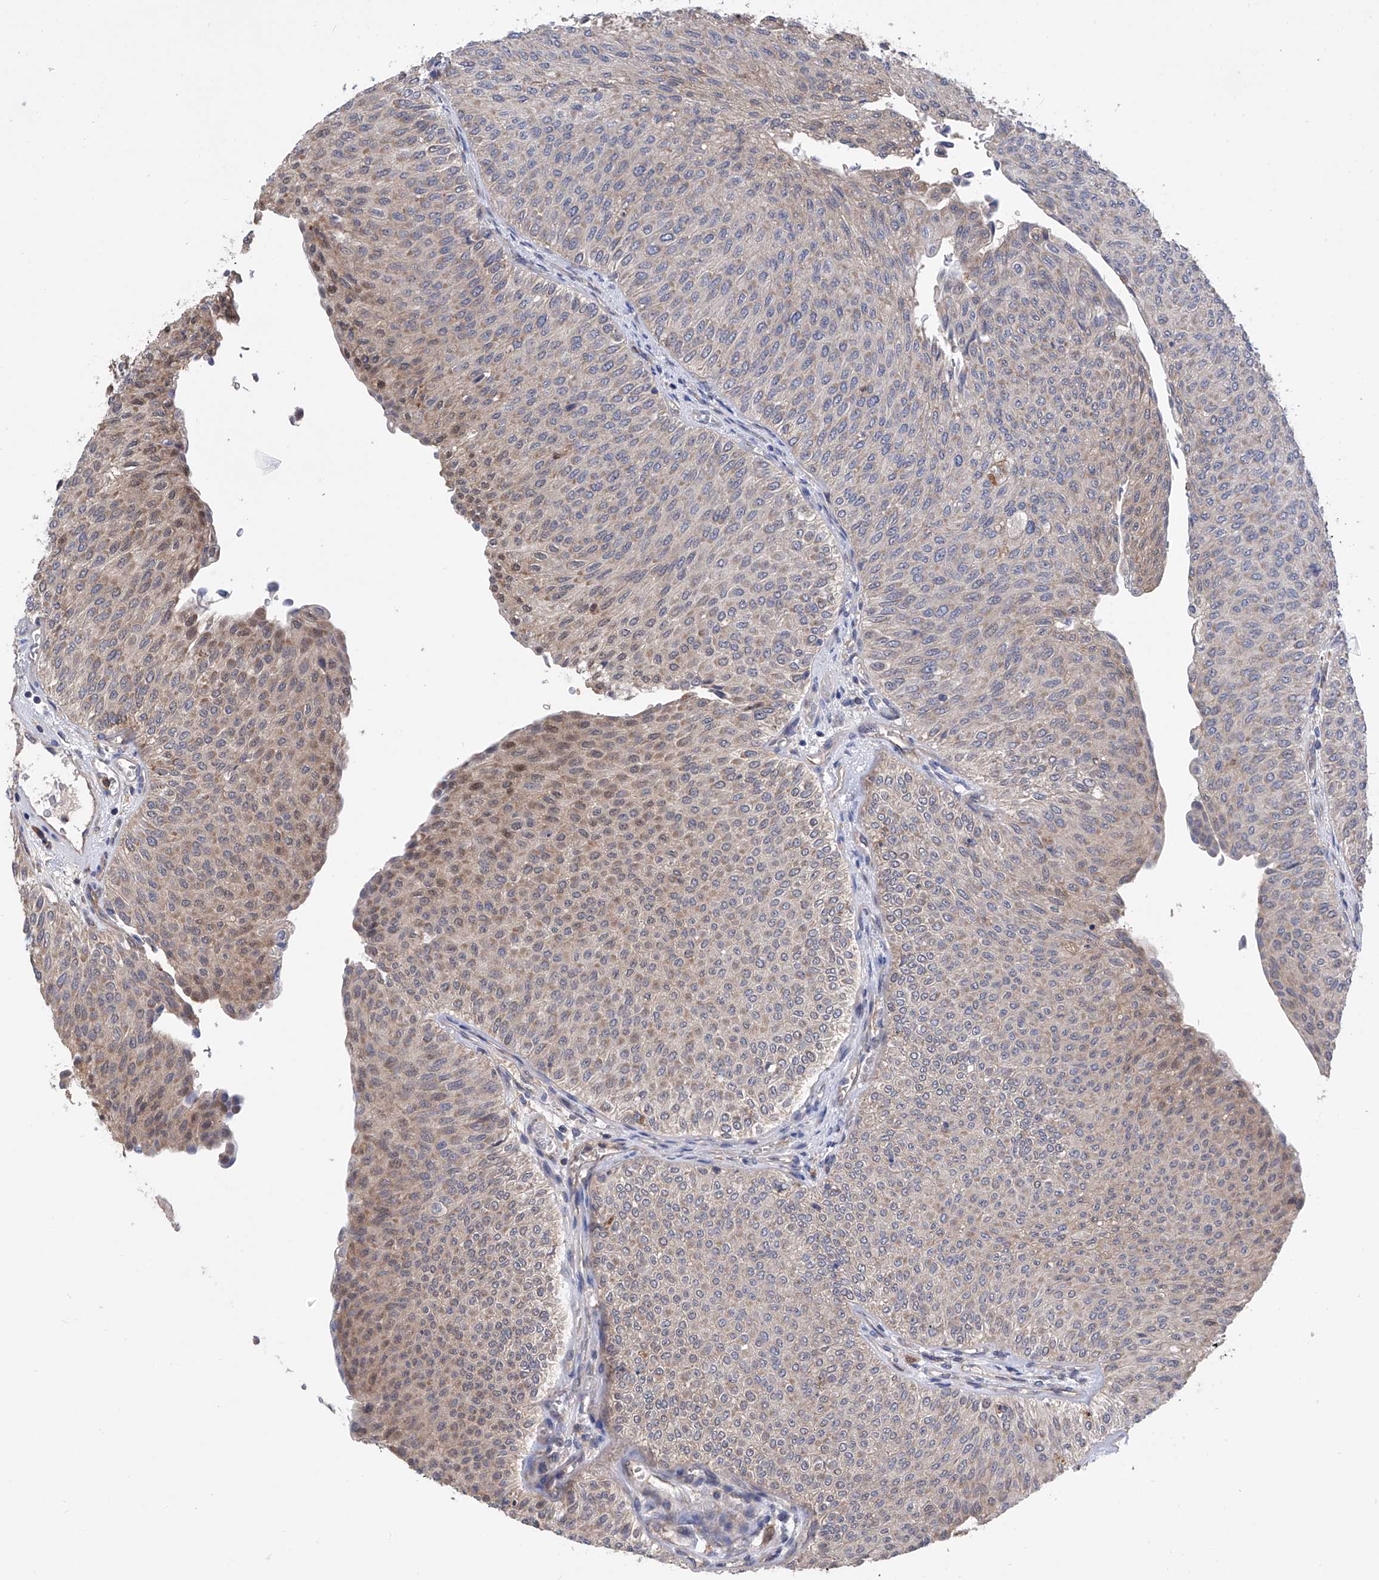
{"staining": {"intensity": "weak", "quantity": "25%-75%", "location": "cytoplasmic/membranous"}, "tissue": "urothelial cancer", "cell_type": "Tumor cells", "image_type": "cancer", "snomed": [{"axis": "morphology", "description": "Urothelial carcinoma, Low grade"}, {"axis": "topography", "description": "Urinary bladder"}], "caption": "The immunohistochemical stain shows weak cytoplasmic/membranous positivity in tumor cells of low-grade urothelial carcinoma tissue. The protein is stained brown, and the nuclei are stained in blue (DAB IHC with brightfield microscopy, high magnification).", "gene": "SPATA20", "patient": {"sex": "male", "age": 78}}